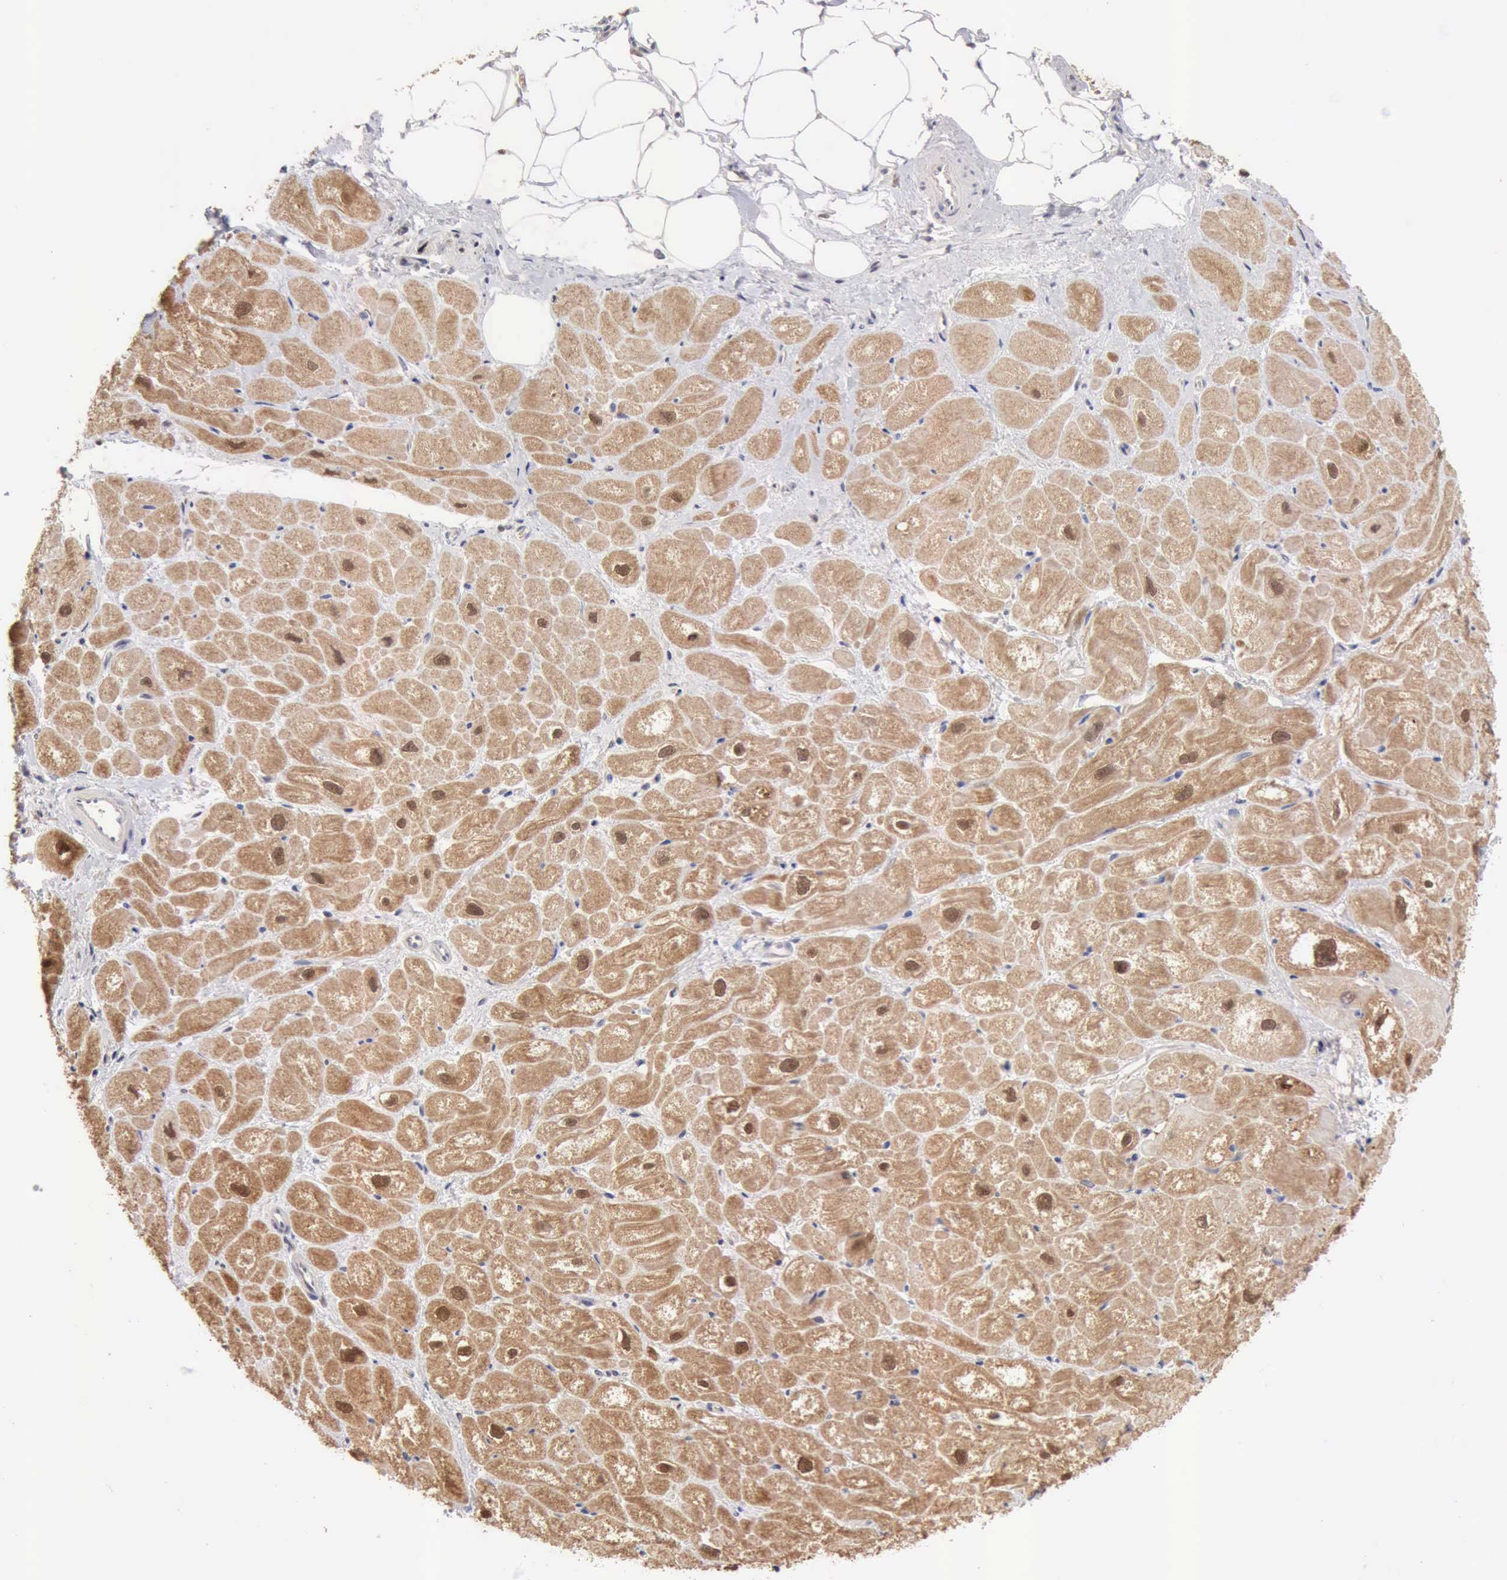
{"staining": {"intensity": "moderate", "quantity": ">75%", "location": "cytoplasmic/membranous,nuclear"}, "tissue": "heart muscle", "cell_type": "Cardiomyocytes", "image_type": "normal", "snomed": [{"axis": "morphology", "description": "Normal tissue, NOS"}, {"axis": "topography", "description": "Heart"}], "caption": "Protein analysis of unremarkable heart muscle exhibits moderate cytoplasmic/membranous,nuclear expression in about >75% of cardiomyocytes.", "gene": "PTGR2", "patient": {"sex": "male", "age": 49}}